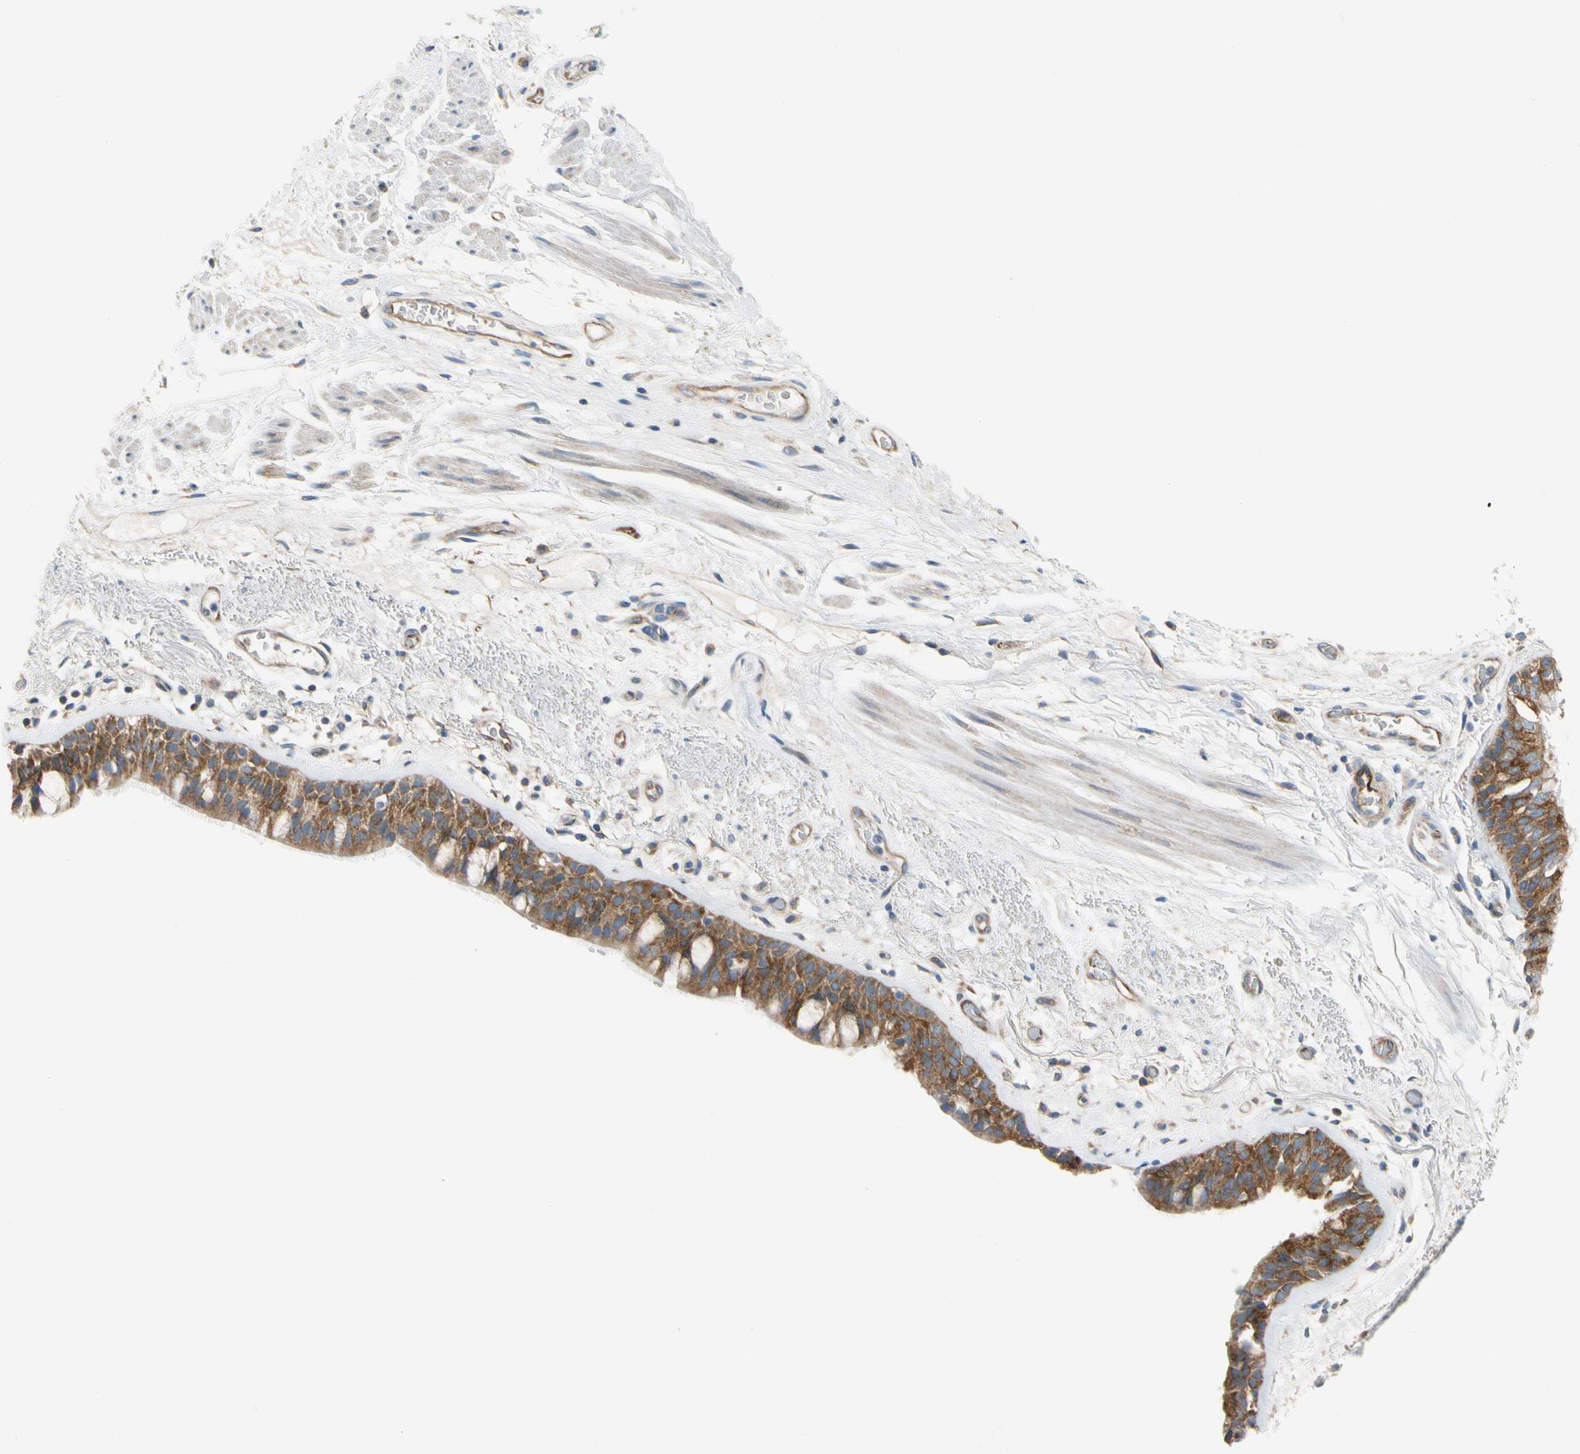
{"staining": {"intensity": "strong", "quantity": ">75%", "location": "cytoplasmic/membranous"}, "tissue": "bronchus", "cell_type": "Respiratory epithelial cells", "image_type": "normal", "snomed": [{"axis": "morphology", "description": "Normal tissue, NOS"}, {"axis": "topography", "description": "Bronchus"}], "caption": "The immunohistochemical stain shows strong cytoplasmic/membranous expression in respiratory epithelial cells of unremarkable bronchus.", "gene": "GPHN", "patient": {"sex": "male", "age": 66}}